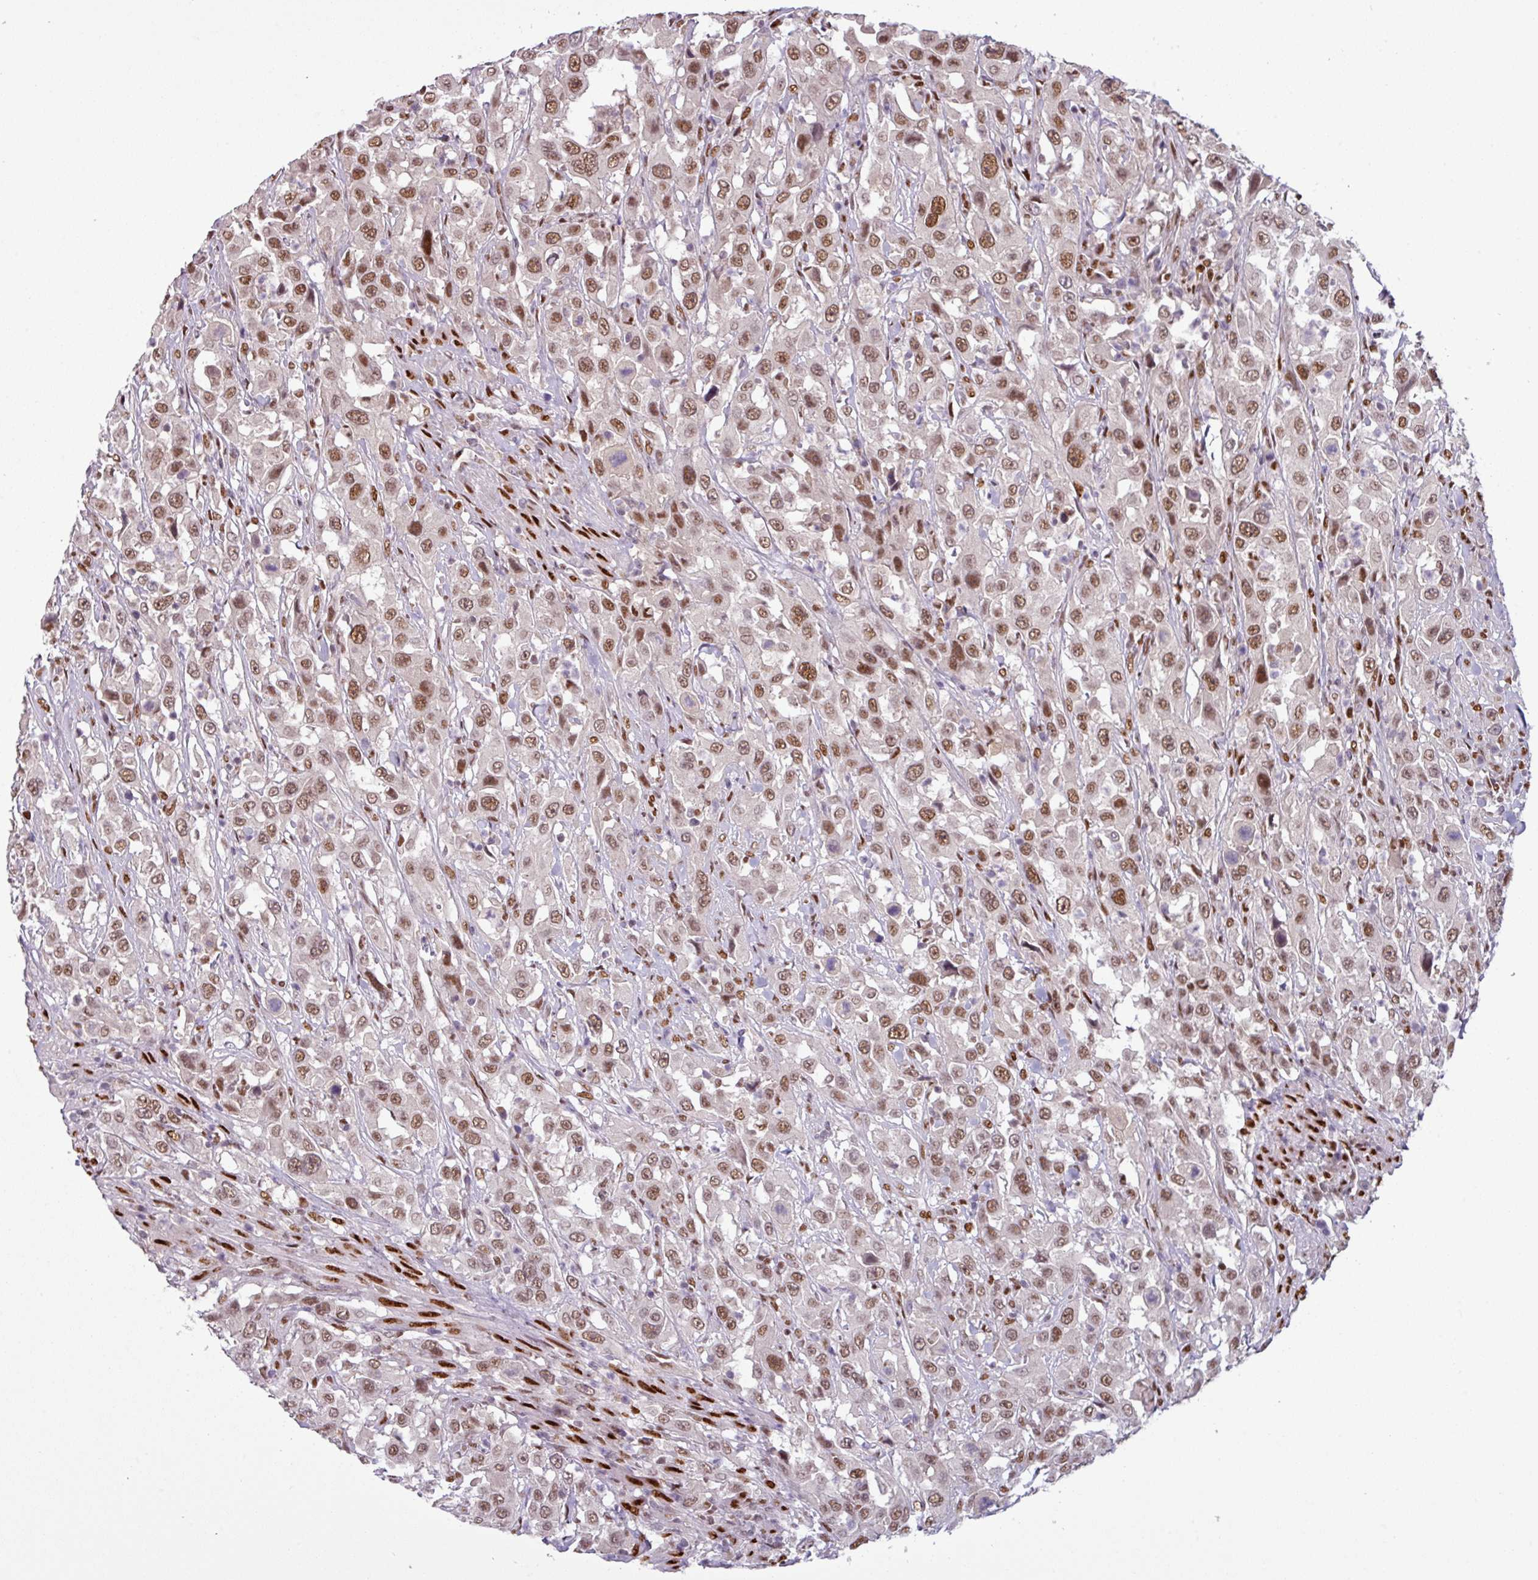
{"staining": {"intensity": "moderate", "quantity": ">75%", "location": "nuclear"}, "tissue": "urothelial cancer", "cell_type": "Tumor cells", "image_type": "cancer", "snomed": [{"axis": "morphology", "description": "Urothelial carcinoma, High grade"}, {"axis": "topography", "description": "Urinary bladder"}], "caption": "The histopathology image displays immunohistochemical staining of urothelial cancer. There is moderate nuclear expression is appreciated in about >75% of tumor cells. The protein of interest is stained brown, and the nuclei are stained in blue (DAB (3,3'-diaminobenzidine) IHC with brightfield microscopy, high magnification).", "gene": "IRF2BPL", "patient": {"sex": "male", "age": 61}}